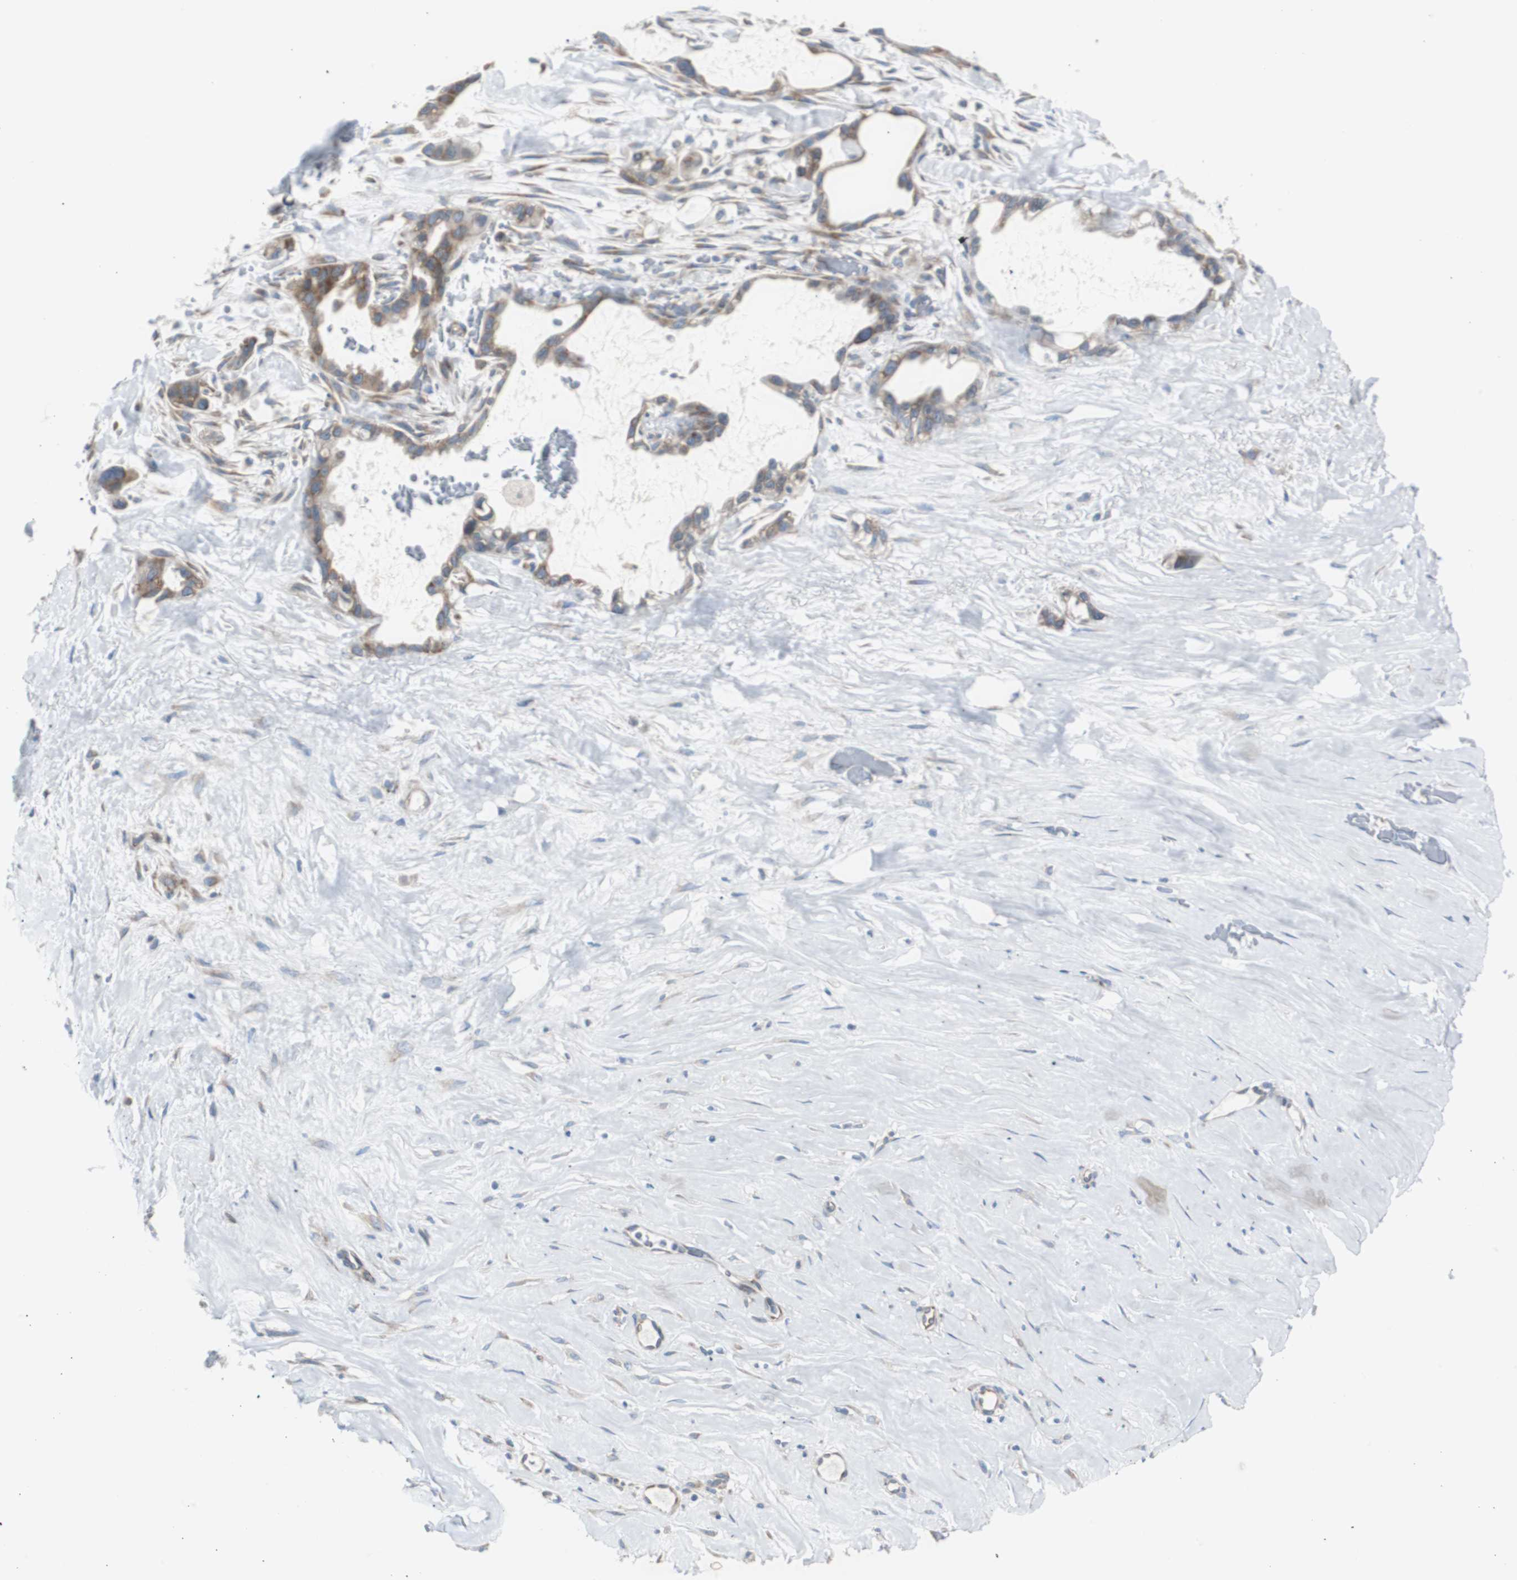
{"staining": {"intensity": "weak", "quantity": ">75%", "location": "cytoplasmic/membranous"}, "tissue": "liver cancer", "cell_type": "Tumor cells", "image_type": "cancer", "snomed": [{"axis": "morphology", "description": "Cholangiocarcinoma"}, {"axis": "topography", "description": "Liver"}], "caption": "Immunohistochemistry of human liver cancer (cholangiocarcinoma) reveals low levels of weak cytoplasmic/membranous expression in approximately >75% of tumor cells.", "gene": "RPS12", "patient": {"sex": "female", "age": 65}}